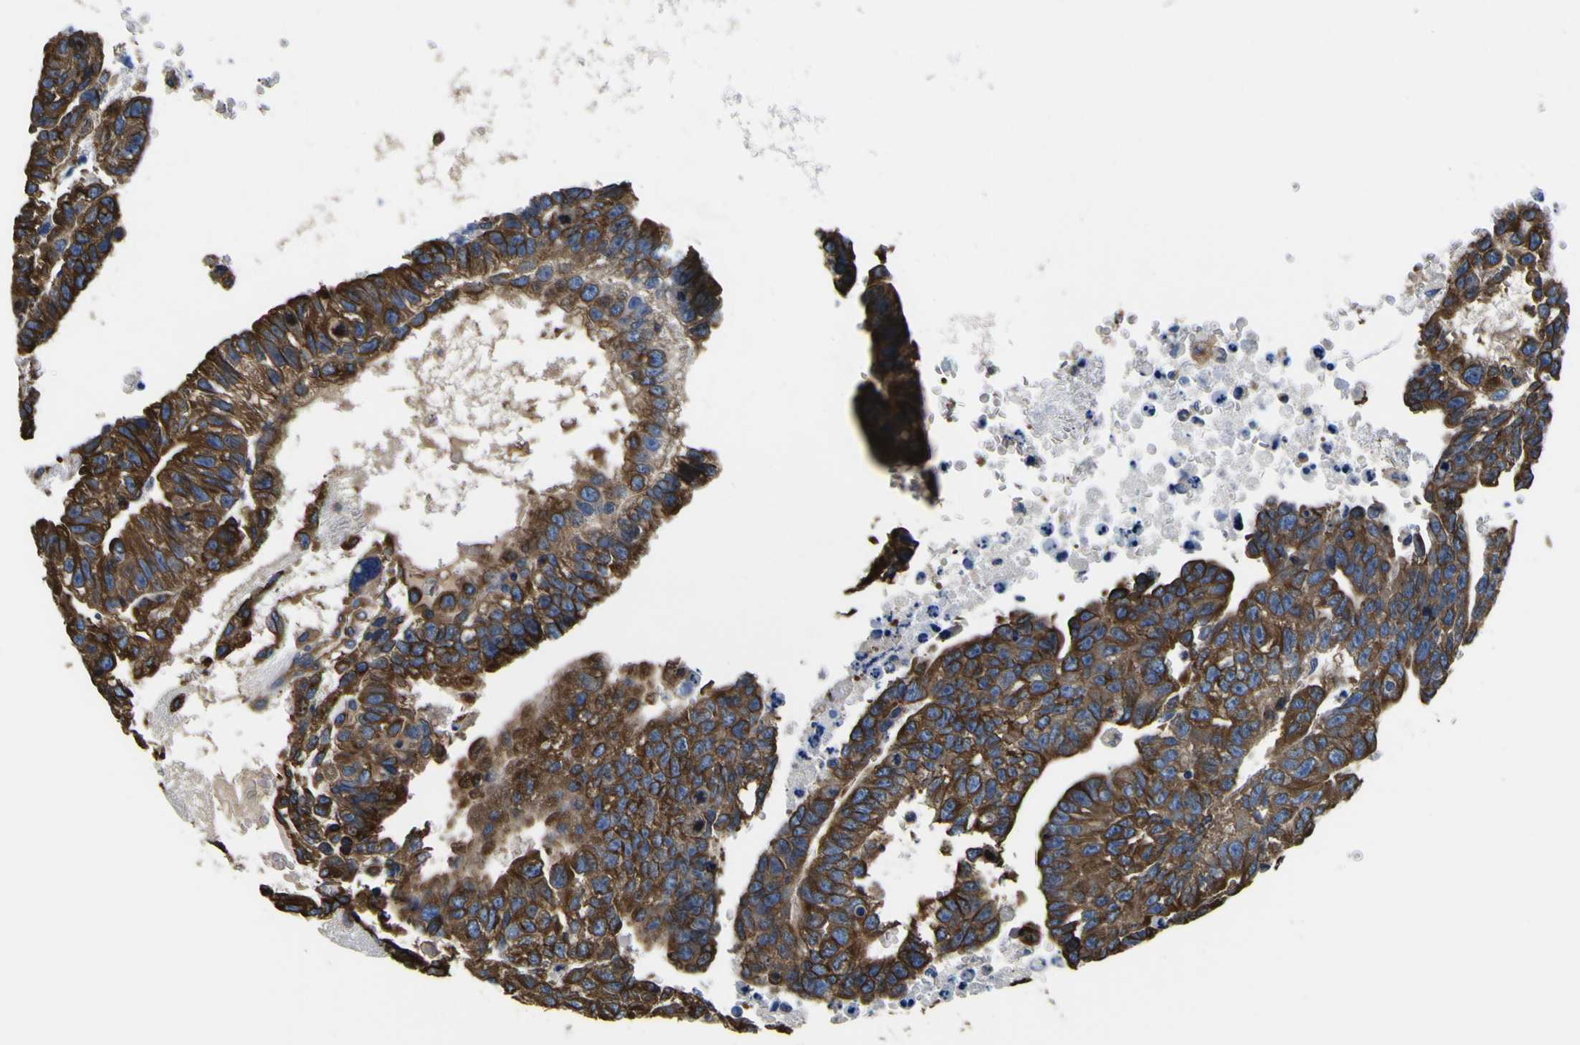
{"staining": {"intensity": "strong", "quantity": ">75%", "location": "cytoplasmic/membranous"}, "tissue": "testis cancer", "cell_type": "Tumor cells", "image_type": "cancer", "snomed": [{"axis": "morphology", "description": "Seminoma, NOS"}, {"axis": "morphology", "description": "Carcinoma, Embryonal, NOS"}, {"axis": "topography", "description": "Testis"}], "caption": "This is an image of IHC staining of seminoma (testis), which shows strong positivity in the cytoplasmic/membranous of tumor cells.", "gene": "TUBA1B", "patient": {"sex": "male", "age": 52}}